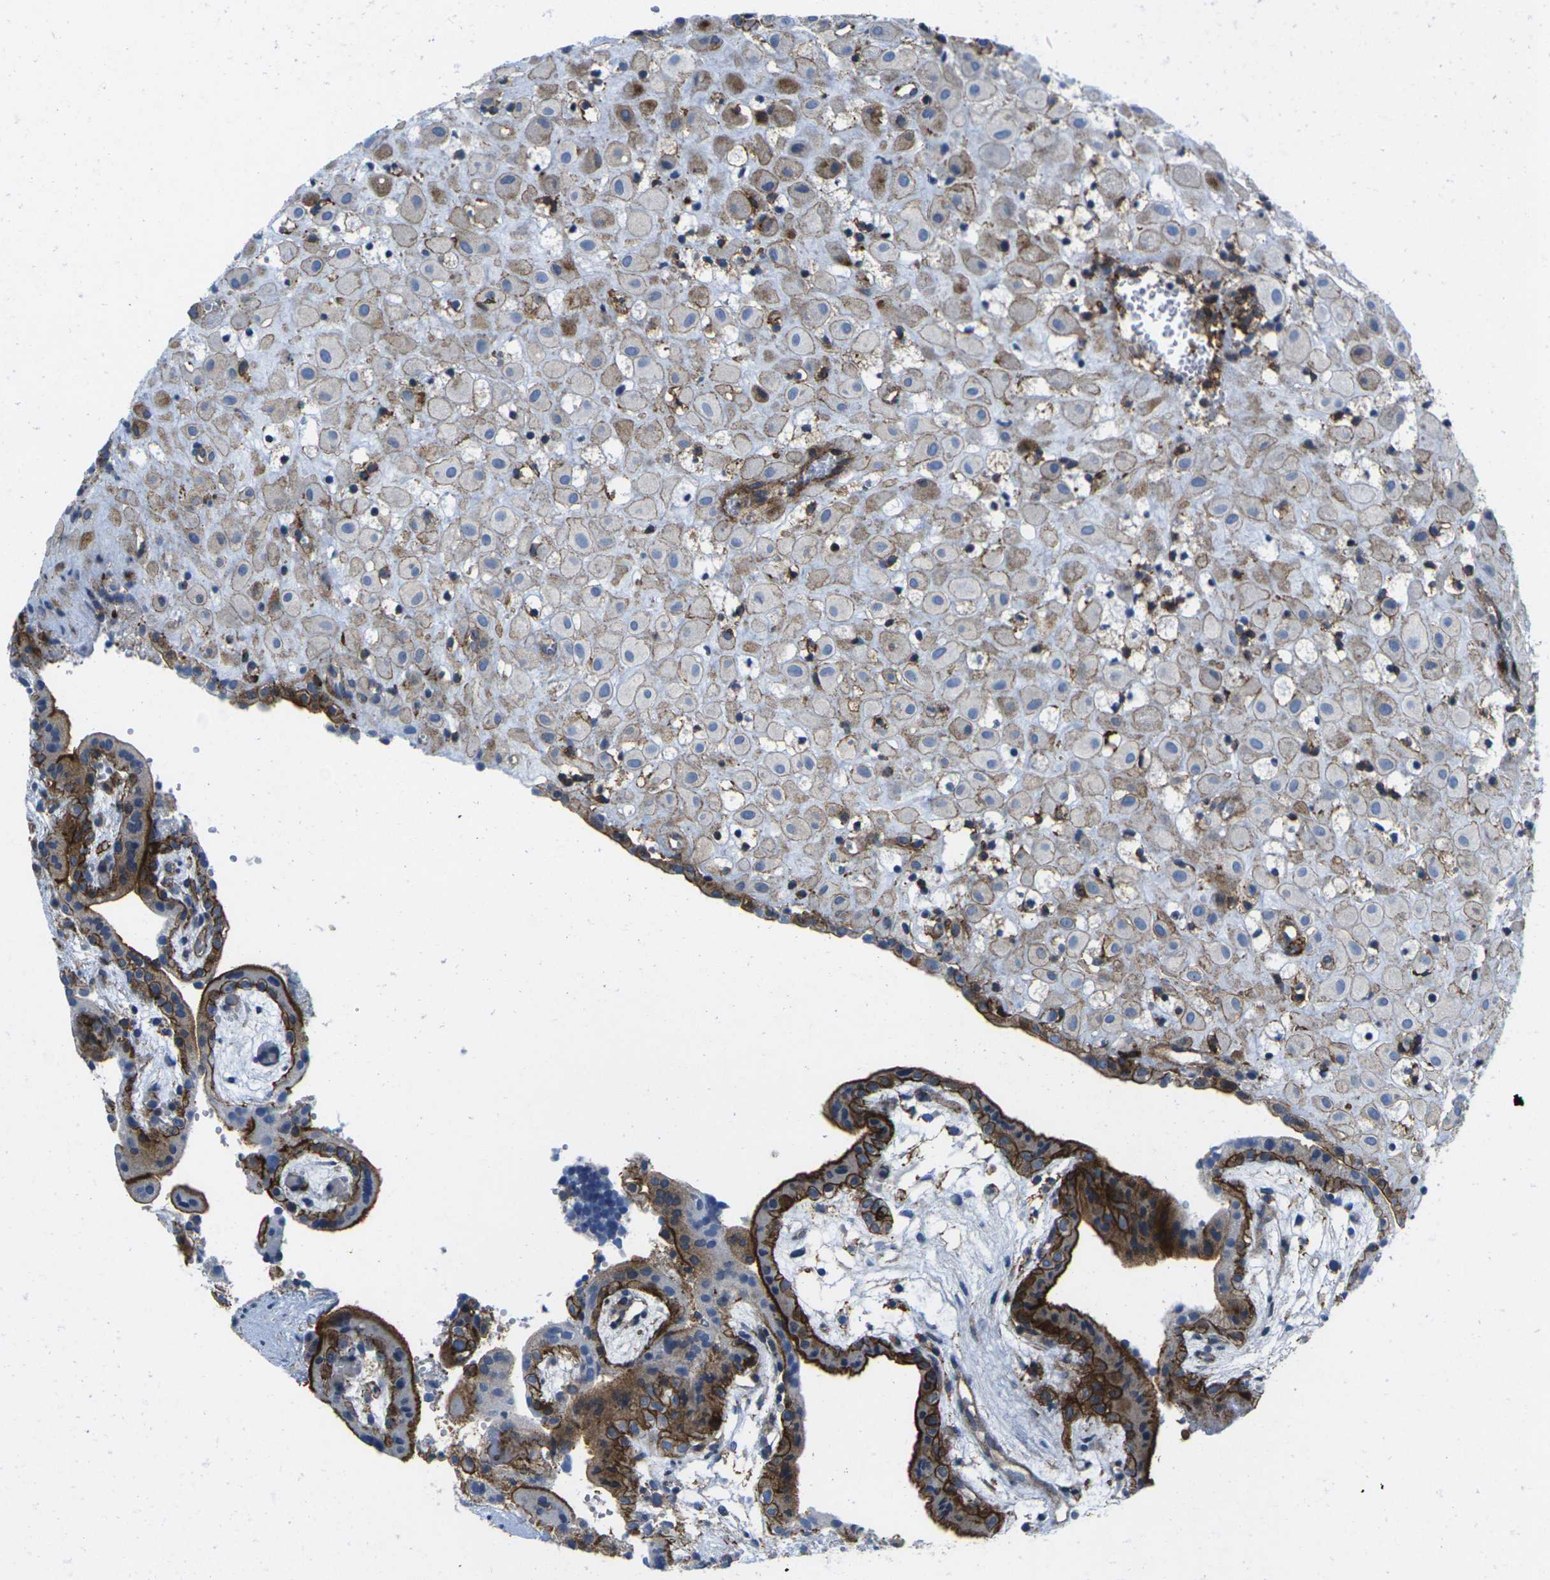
{"staining": {"intensity": "moderate", "quantity": "<25%", "location": "cytoplasmic/membranous"}, "tissue": "placenta", "cell_type": "Decidual cells", "image_type": "normal", "snomed": [{"axis": "morphology", "description": "Normal tissue, NOS"}, {"axis": "topography", "description": "Placenta"}], "caption": "IHC photomicrograph of normal placenta stained for a protein (brown), which displays low levels of moderate cytoplasmic/membranous positivity in about <25% of decidual cells.", "gene": "IQGAP1", "patient": {"sex": "female", "age": 18}}